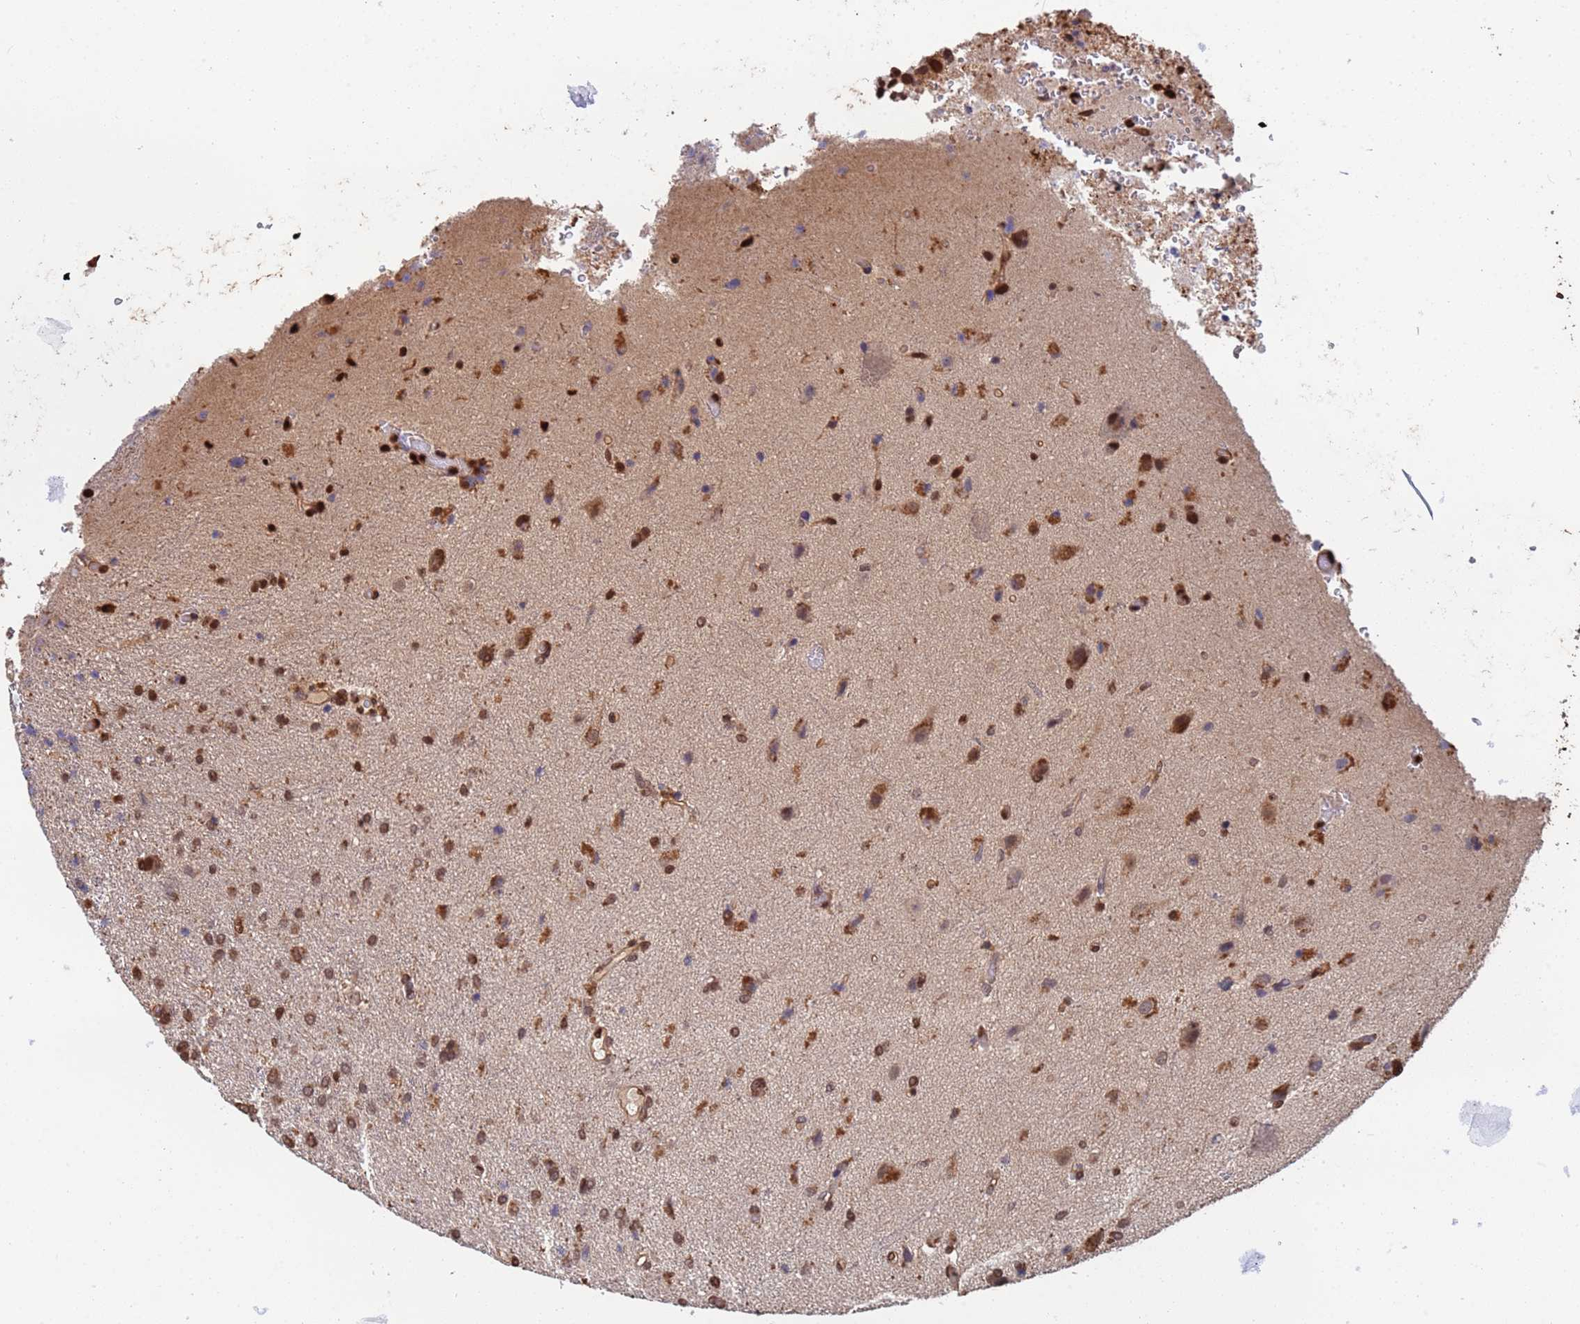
{"staining": {"intensity": "moderate", "quantity": ">75%", "location": "cytoplasmic/membranous,nuclear"}, "tissue": "glioma", "cell_type": "Tumor cells", "image_type": "cancer", "snomed": [{"axis": "morphology", "description": "Glioma, malignant, High grade"}, {"axis": "topography", "description": "Brain"}], "caption": "Human glioma stained with a brown dye displays moderate cytoplasmic/membranous and nuclear positive staining in approximately >75% of tumor cells.", "gene": "SUMO4", "patient": {"sex": "female", "age": 74}}